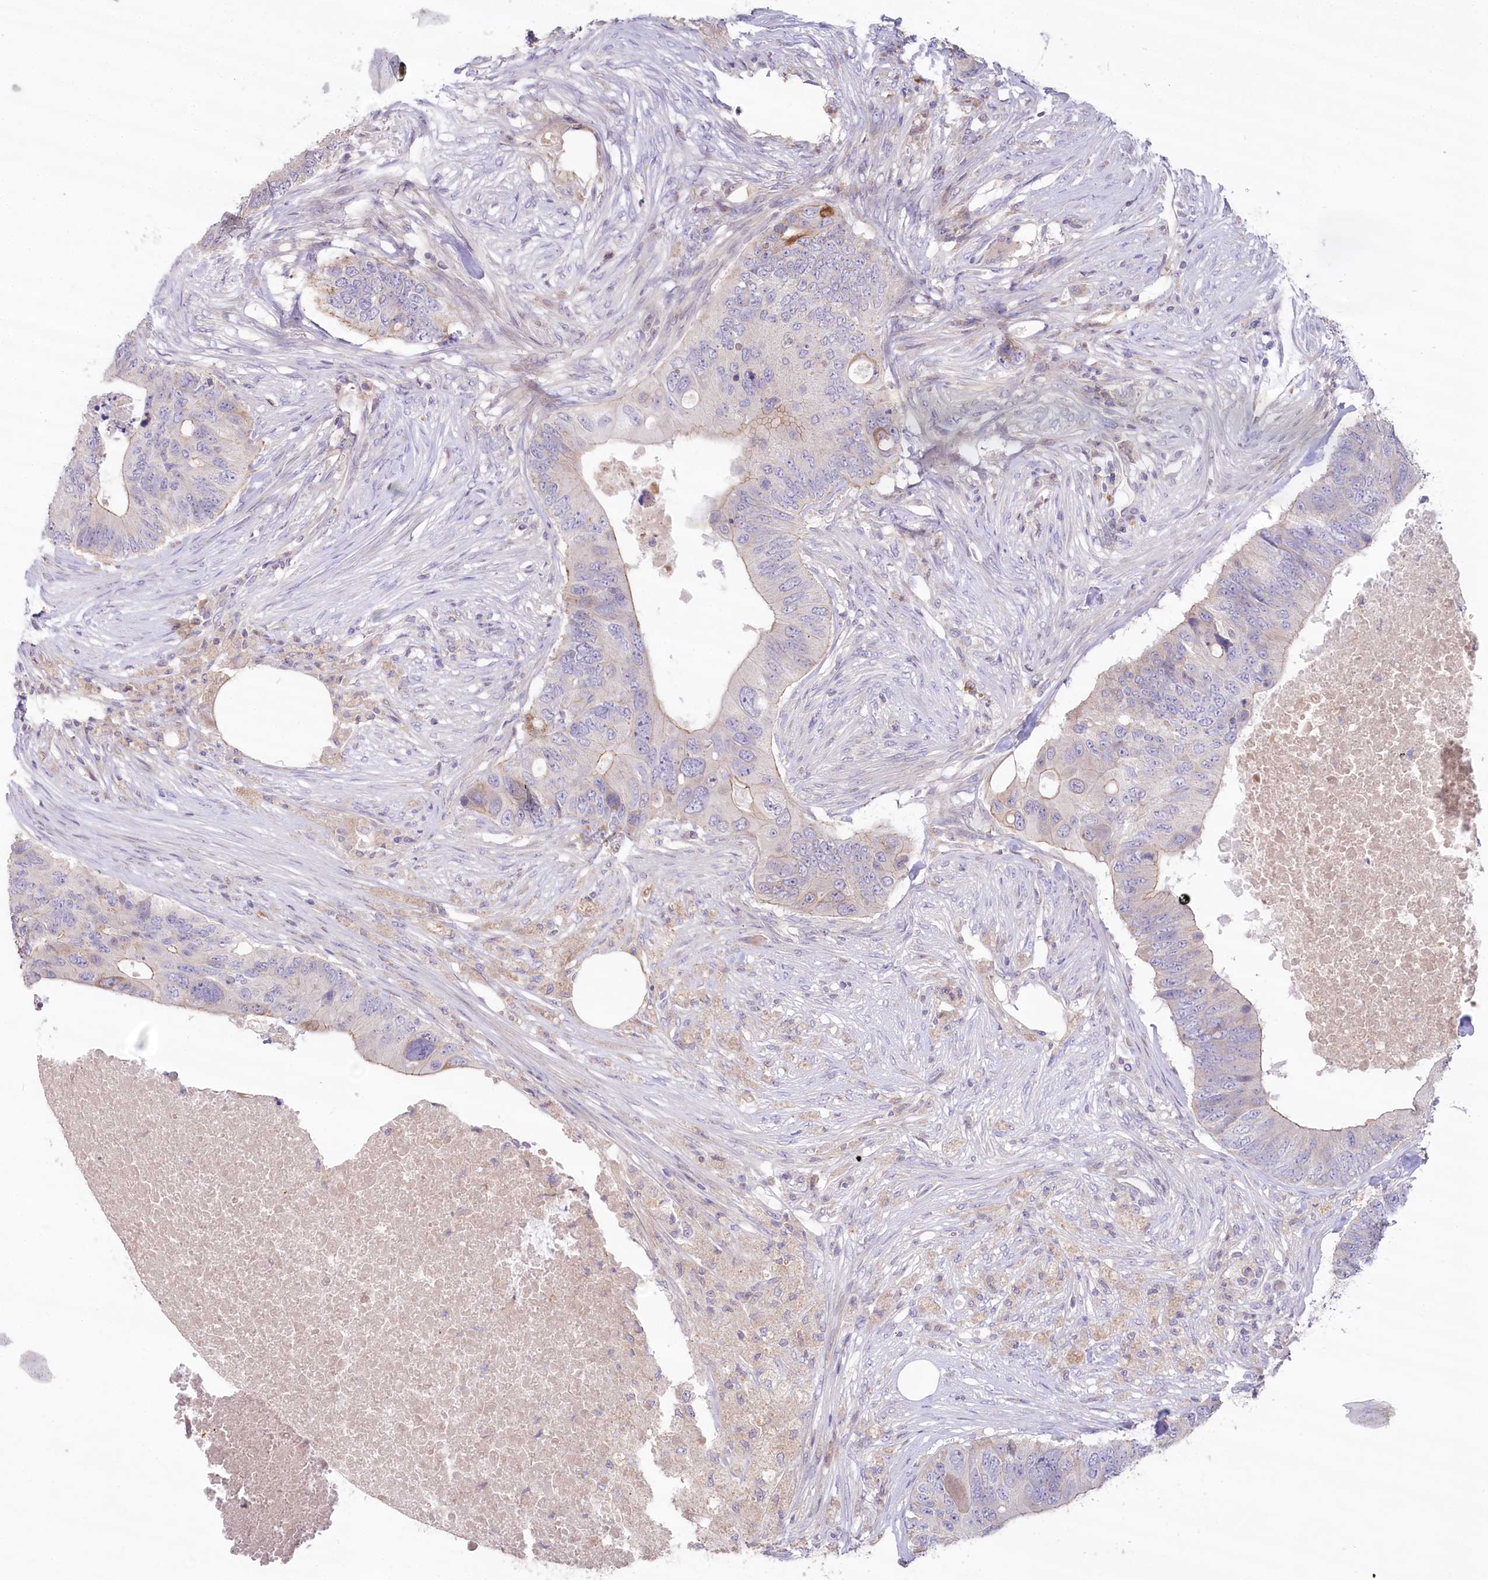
{"staining": {"intensity": "moderate", "quantity": "<25%", "location": "cytoplasmic/membranous"}, "tissue": "colorectal cancer", "cell_type": "Tumor cells", "image_type": "cancer", "snomed": [{"axis": "morphology", "description": "Adenocarcinoma, NOS"}, {"axis": "topography", "description": "Colon"}], "caption": "There is low levels of moderate cytoplasmic/membranous positivity in tumor cells of colorectal adenocarcinoma, as demonstrated by immunohistochemical staining (brown color).", "gene": "SLC6A11", "patient": {"sex": "male", "age": 71}}